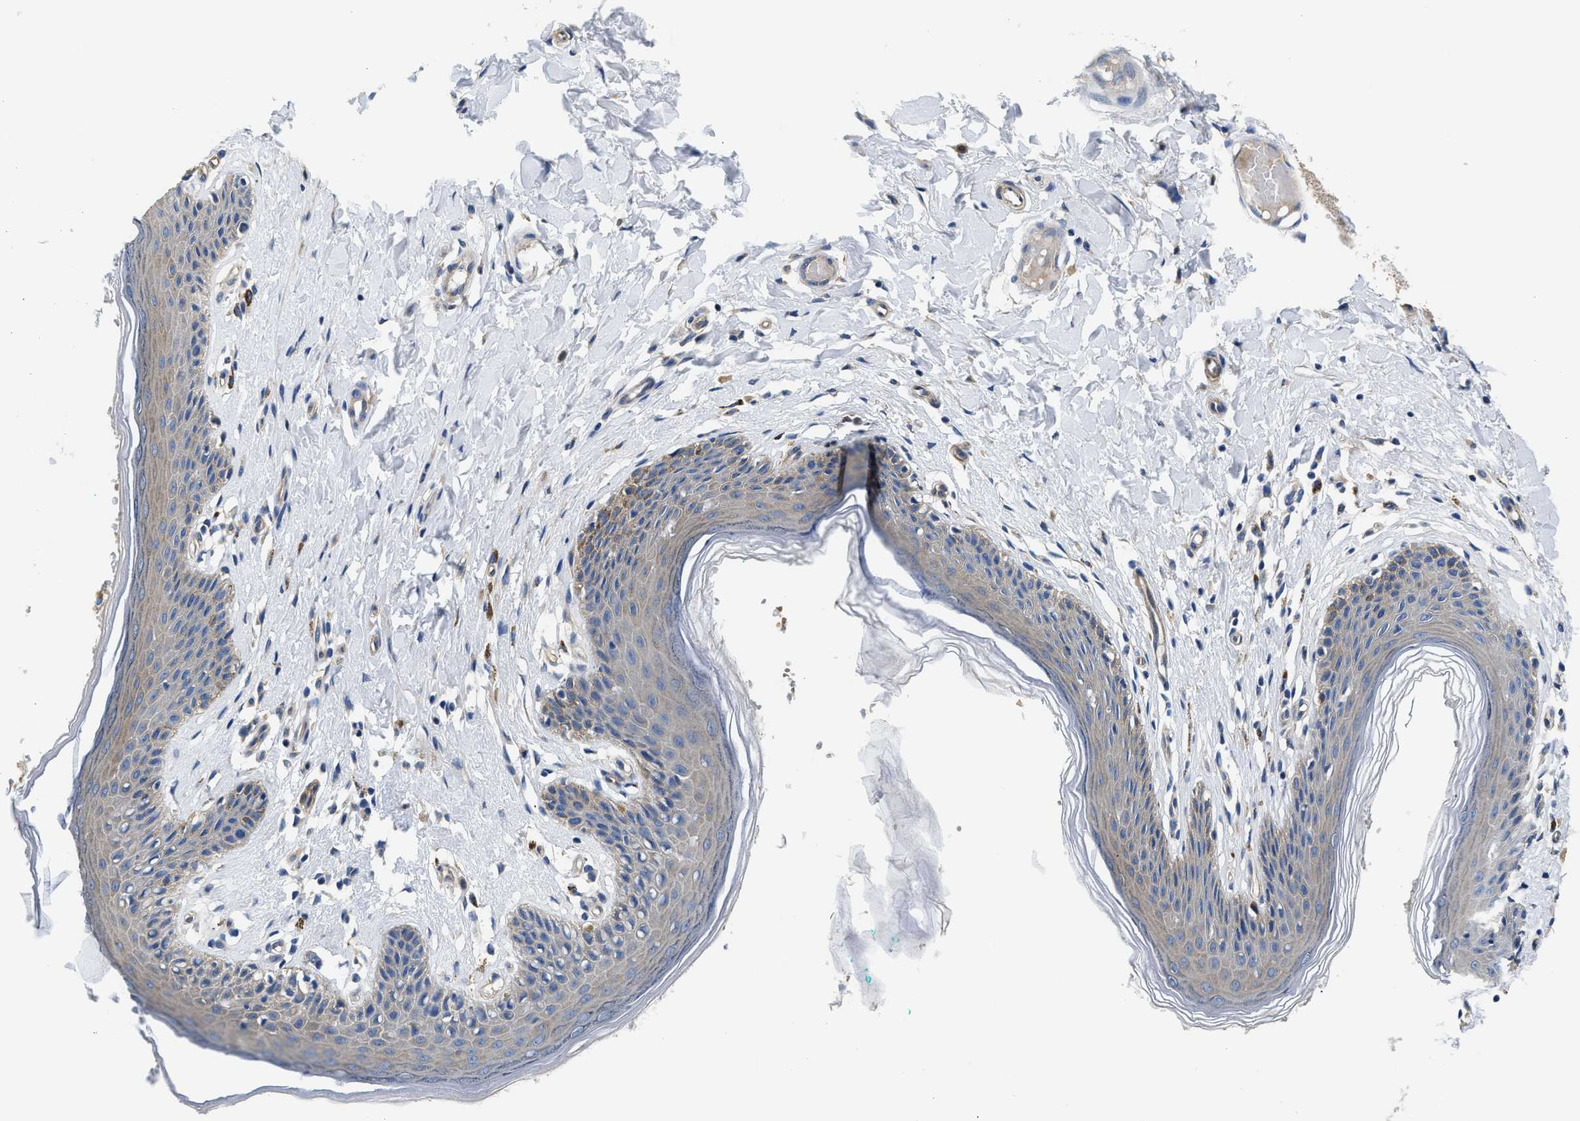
{"staining": {"intensity": "moderate", "quantity": ">75%", "location": "cytoplasmic/membranous"}, "tissue": "skin", "cell_type": "Epidermal cells", "image_type": "normal", "snomed": [{"axis": "morphology", "description": "Normal tissue, NOS"}, {"axis": "topography", "description": "Vulva"}], "caption": "Immunohistochemical staining of benign human skin exhibits >75% levels of moderate cytoplasmic/membranous protein expression in approximately >75% of epidermal cells.", "gene": "CSDE1", "patient": {"sex": "female", "age": 66}}